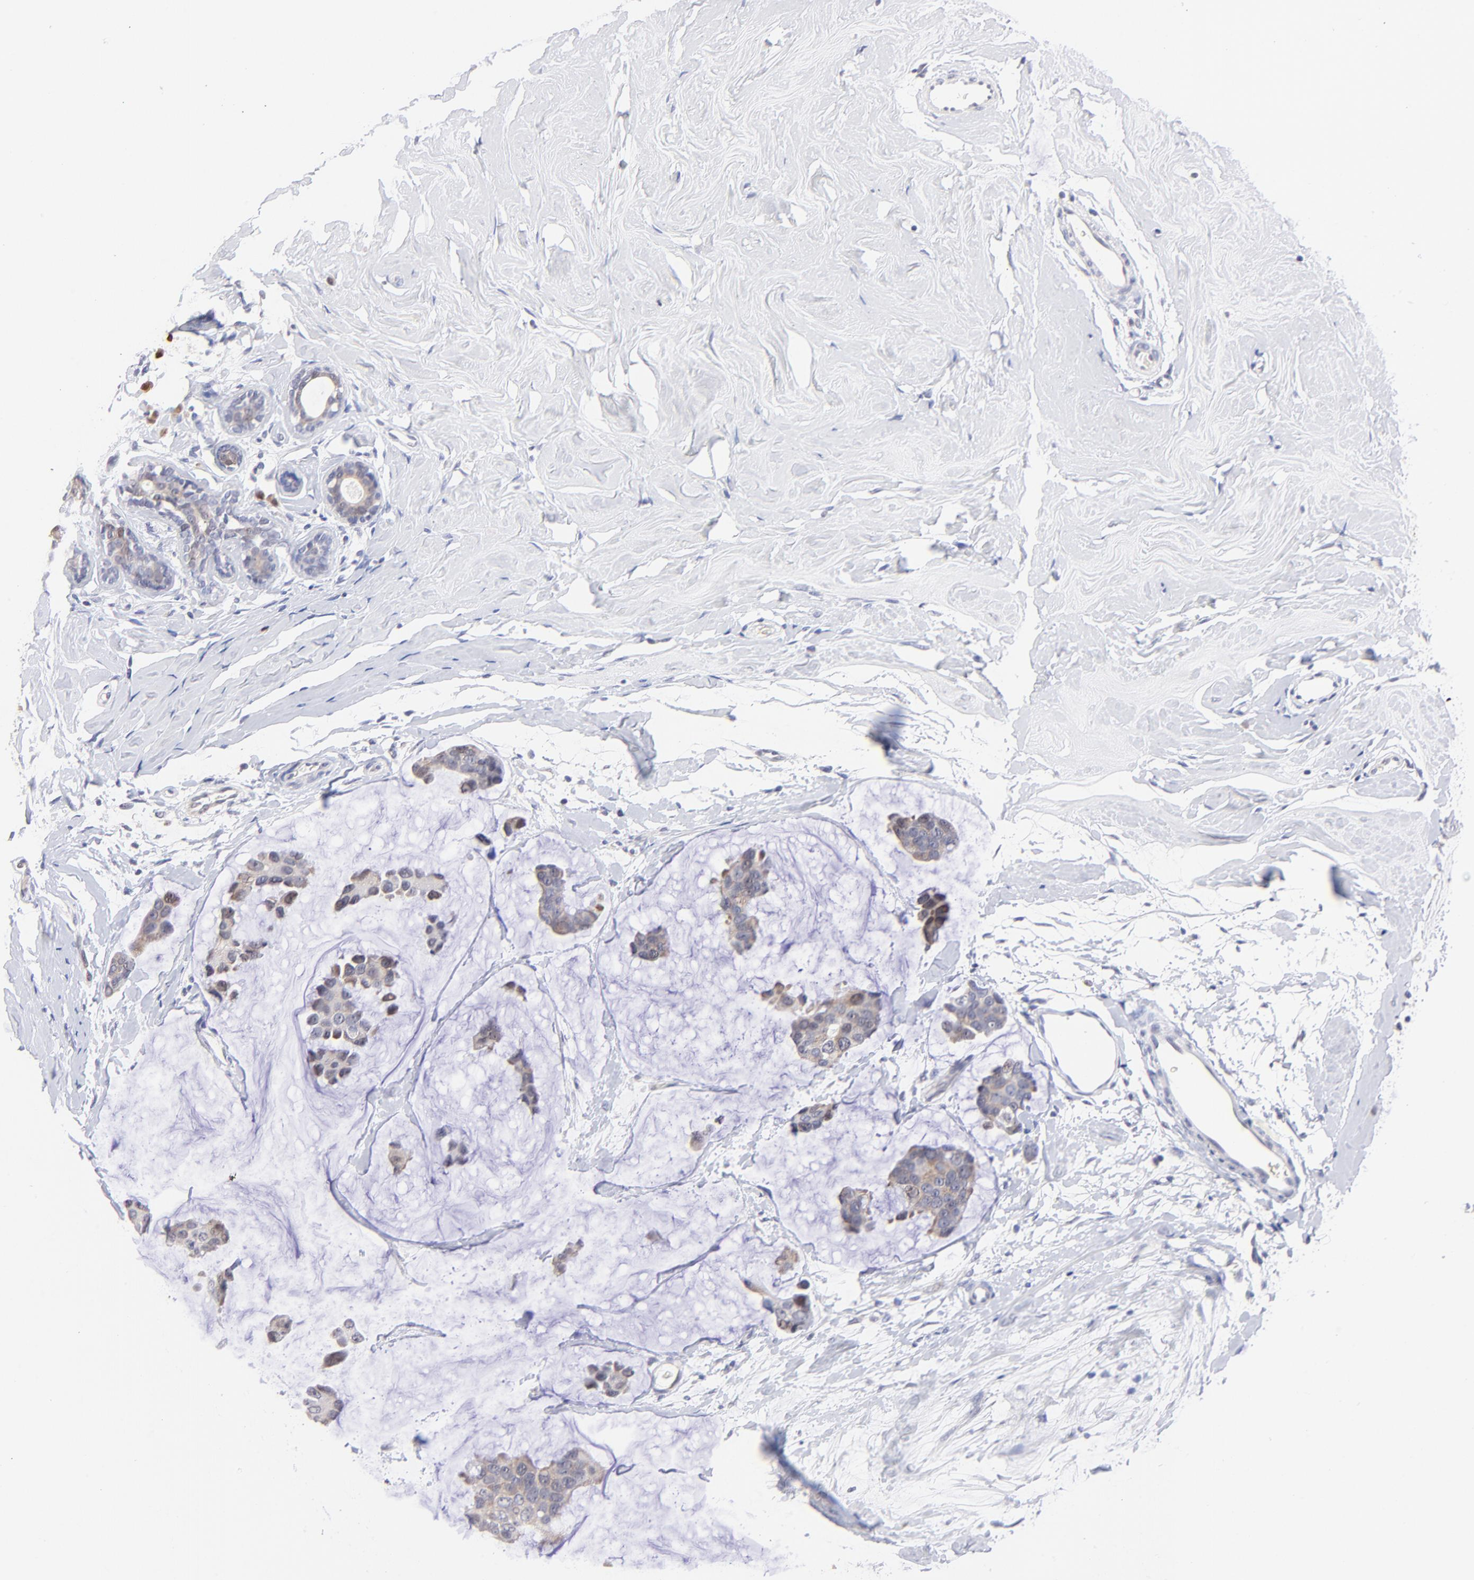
{"staining": {"intensity": "weak", "quantity": ">75%", "location": "cytoplasmic/membranous"}, "tissue": "breast cancer", "cell_type": "Tumor cells", "image_type": "cancer", "snomed": [{"axis": "morphology", "description": "Normal tissue, NOS"}, {"axis": "morphology", "description": "Duct carcinoma"}, {"axis": "topography", "description": "Breast"}], "caption": "Breast cancer (invasive ductal carcinoma) stained for a protein (brown) exhibits weak cytoplasmic/membranous positive staining in approximately >75% of tumor cells.", "gene": "ZNF155", "patient": {"sex": "female", "age": 50}}